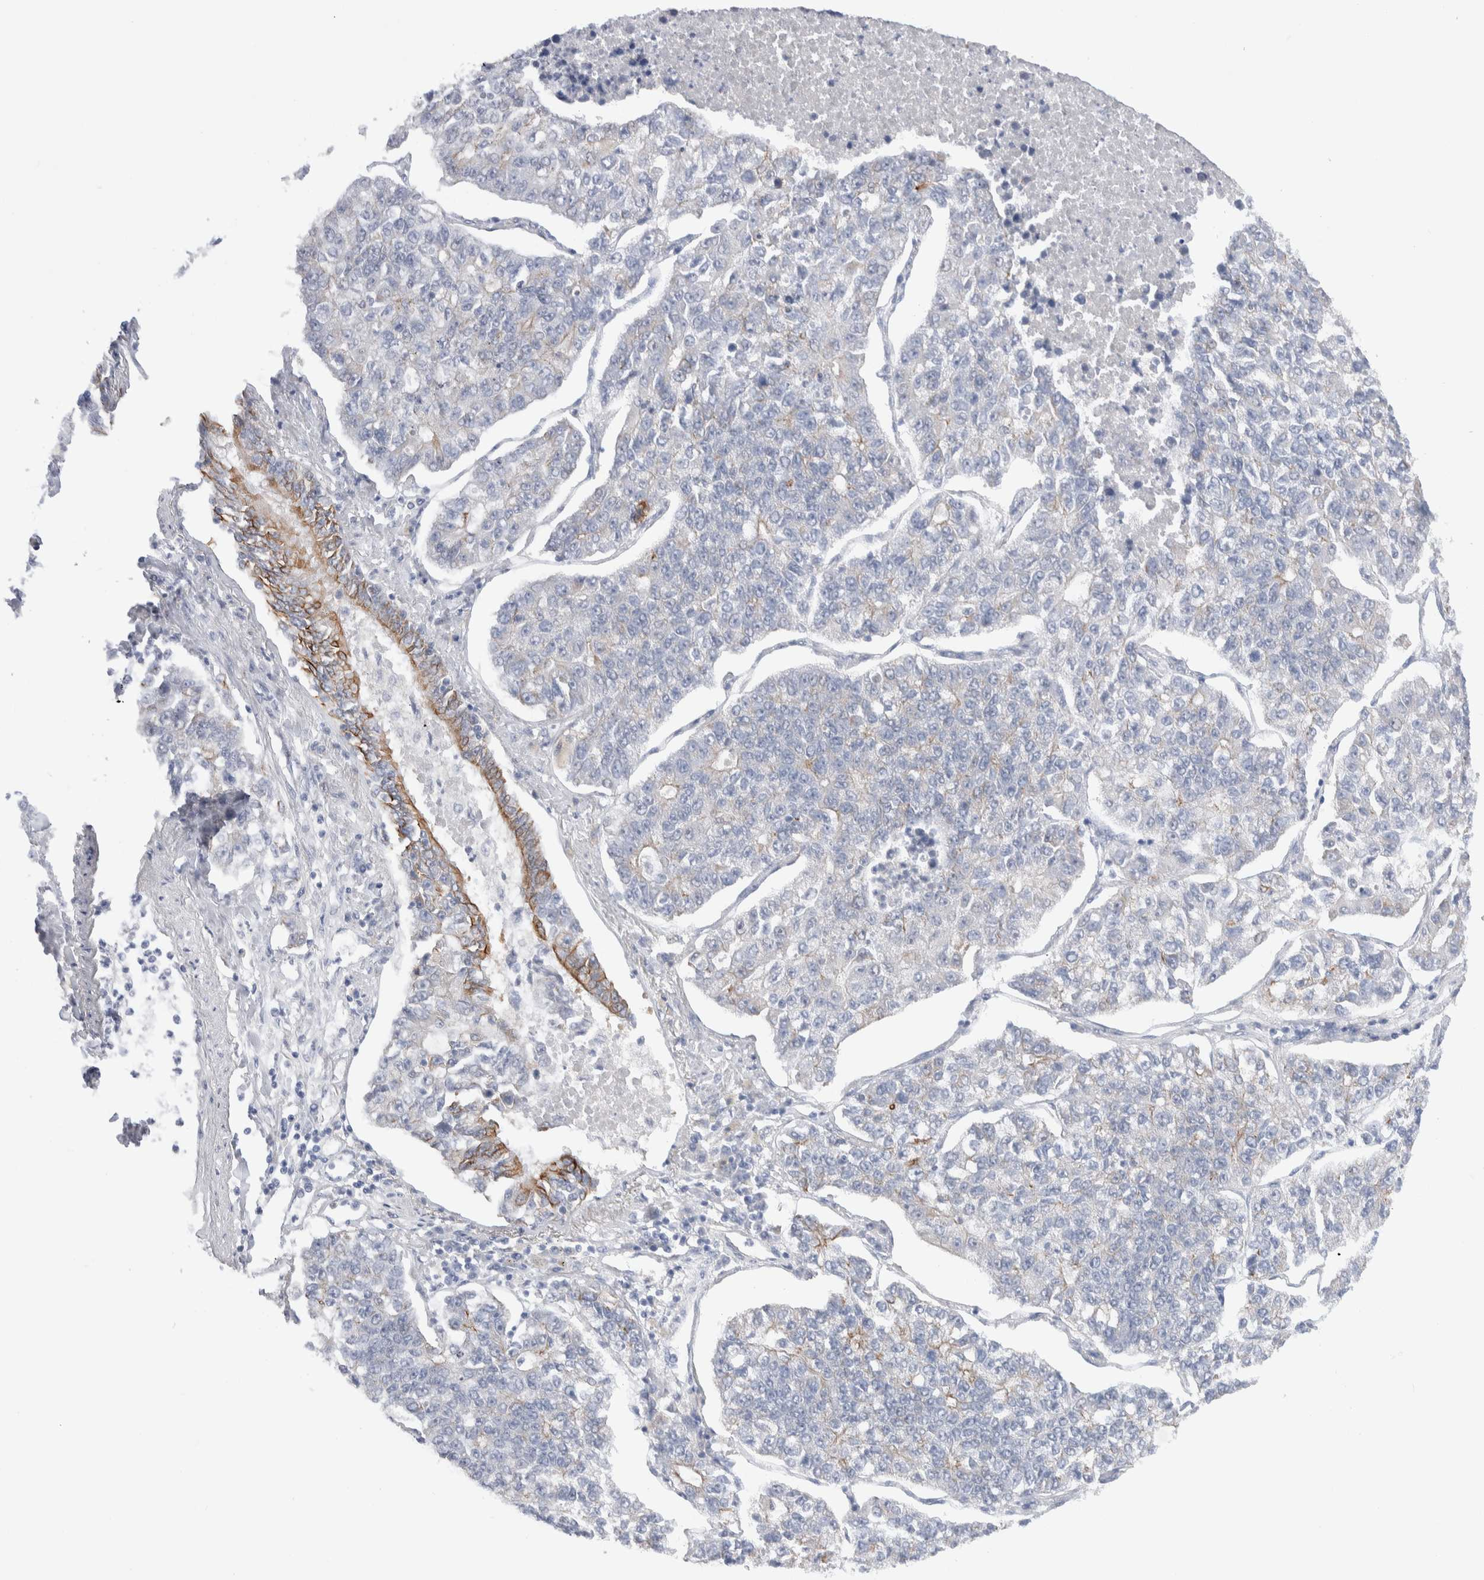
{"staining": {"intensity": "moderate", "quantity": "<25%", "location": "cytoplasmic/membranous"}, "tissue": "lung cancer", "cell_type": "Tumor cells", "image_type": "cancer", "snomed": [{"axis": "morphology", "description": "Adenocarcinoma, NOS"}, {"axis": "topography", "description": "Lung"}], "caption": "Lung adenocarcinoma stained for a protein demonstrates moderate cytoplasmic/membranous positivity in tumor cells.", "gene": "C1orf112", "patient": {"sex": "male", "age": 49}}